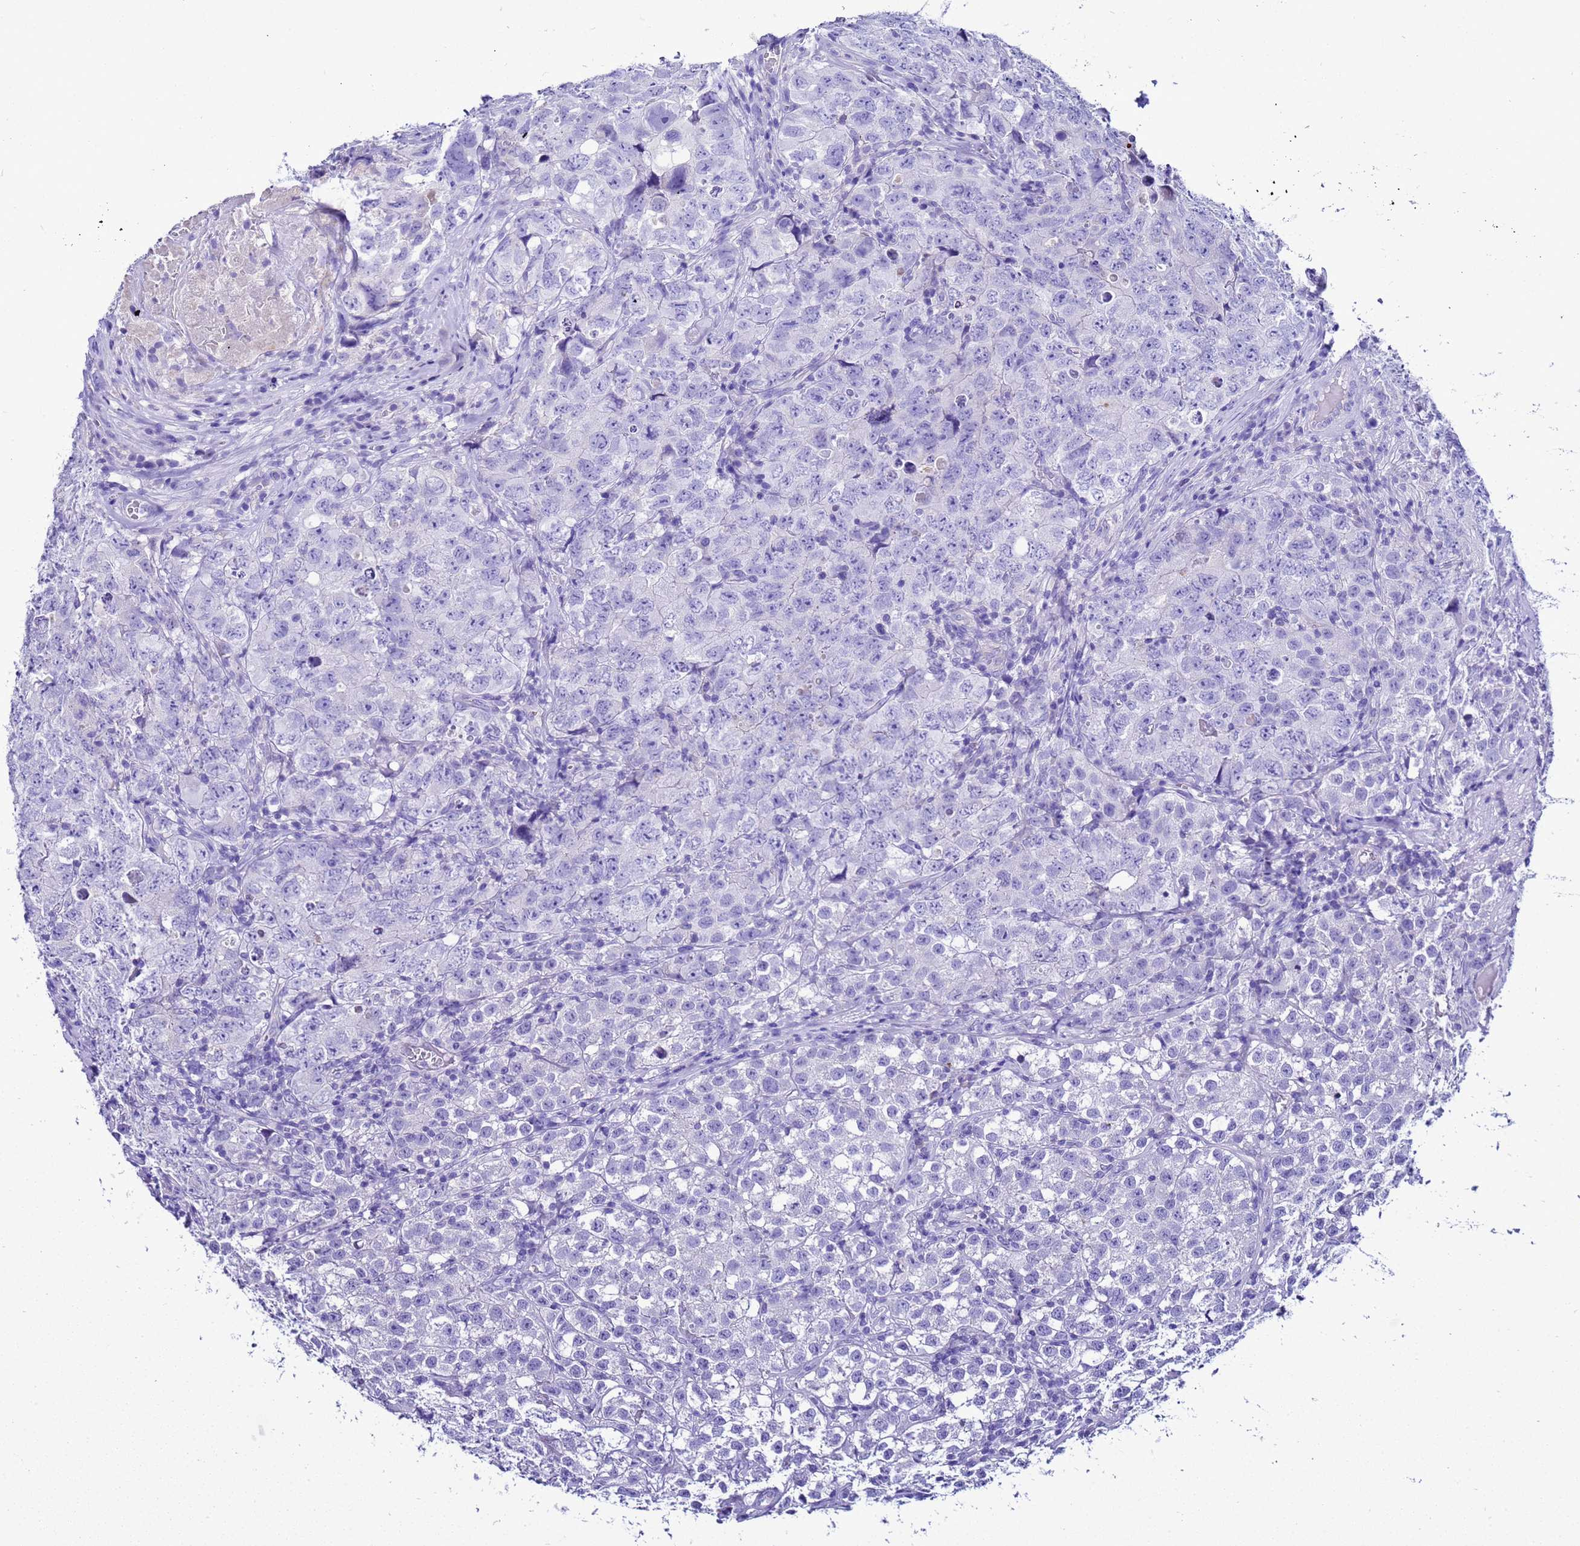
{"staining": {"intensity": "negative", "quantity": "none", "location": "none"}, "tissue": "testis cancer", "cell_type": "Tumor cells", "image_type": "cancer", "snomed": [{"axis": "morphology", "description": "Seminoma, NOS"}, {"axis": "morphology", "description": "Carcinoma, Embryonal, NOS"}, {"axis": "topography", "description": "Testis"}], "caption": "Tumor cells show no significant protein staining in testis cancer (embryonal carcinoma).", "gene": "BEST2", "patient": {"sex": "male", "age": 43}}